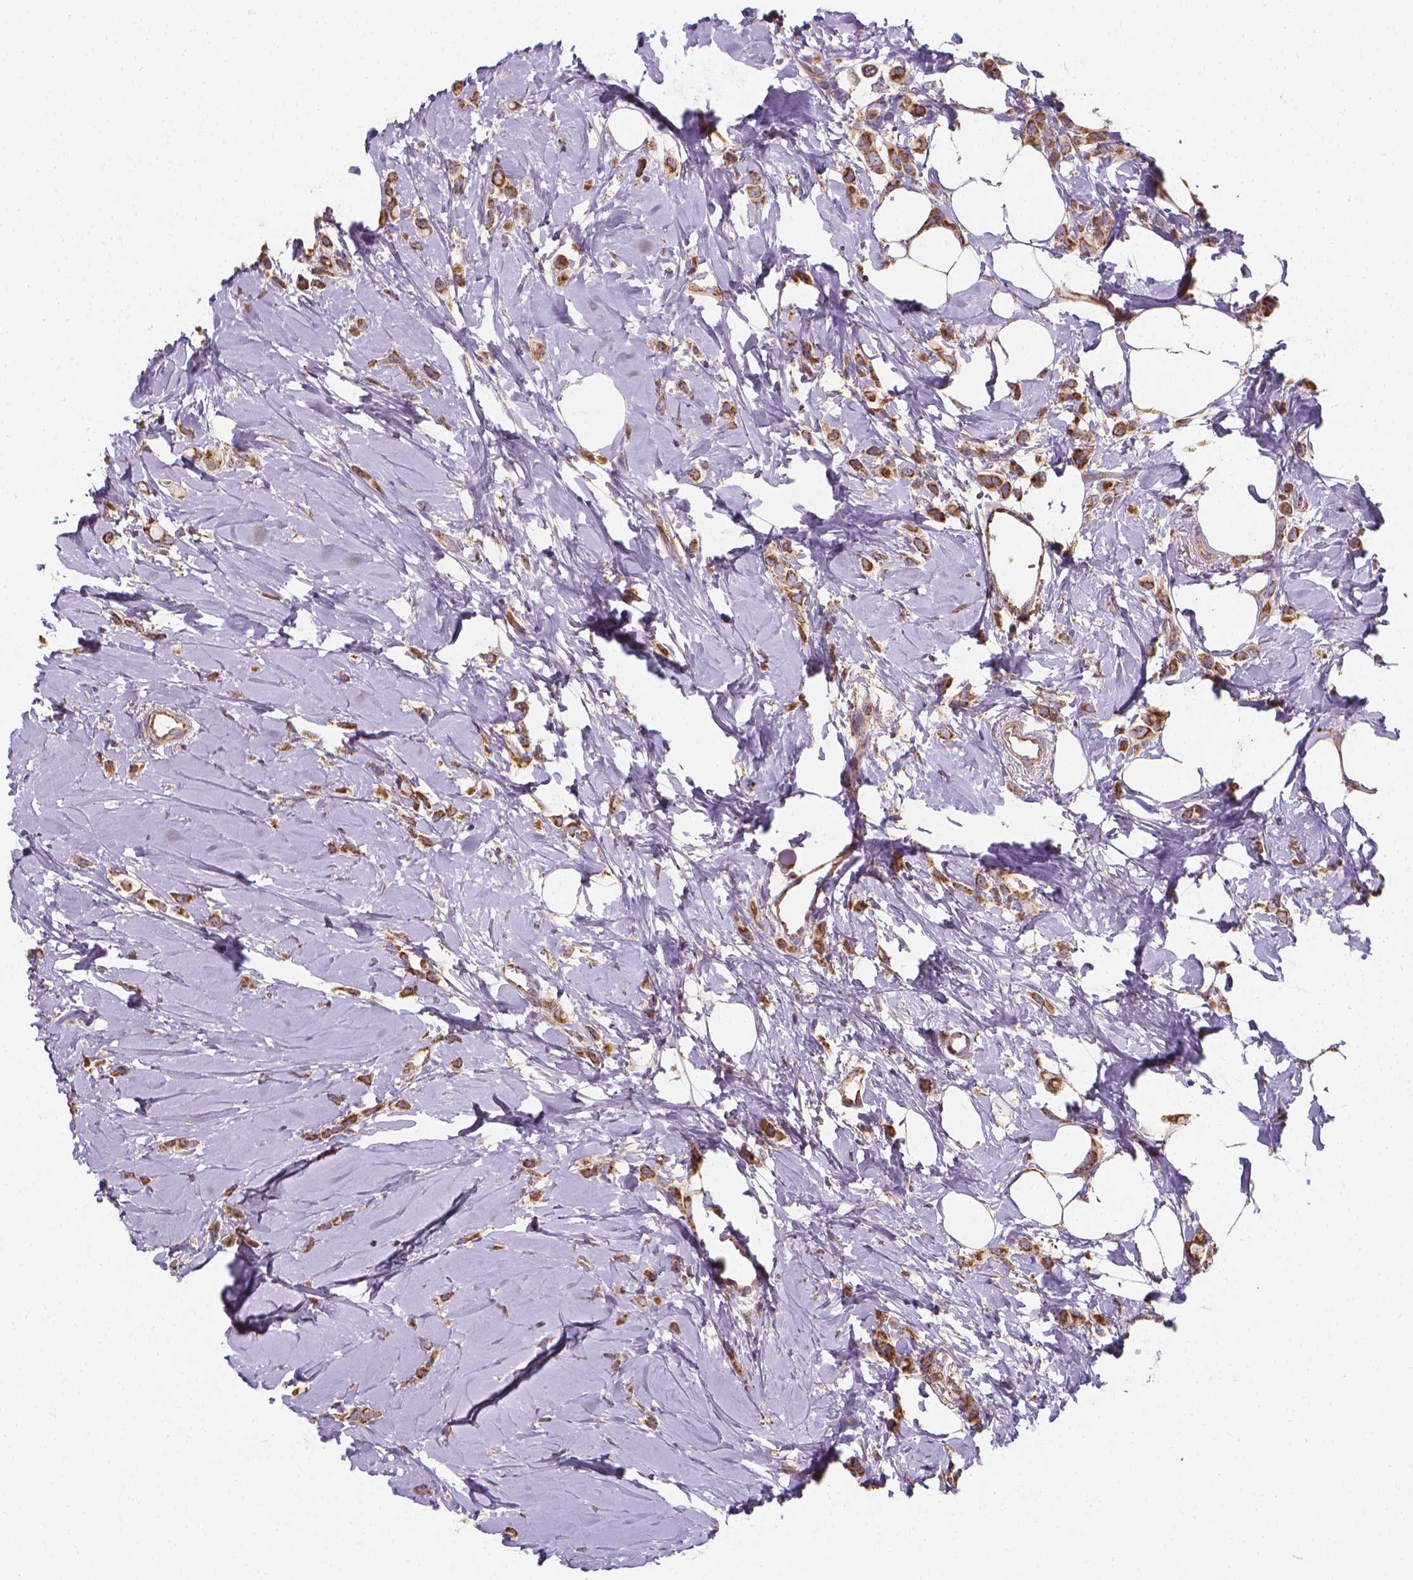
{"staining": {"intensity": "moderate", "quantity": ">75%", "location": "cytoplasmic/membranous"}, "tissue": "breast cancer", "cell_type": "Tumor cells", "image_type": "cancer", "snomed": [{"axis": "morphology", "description": "Lobular carcinoma"}, {"axis": "topography", "description": "Breast"}], "caption": "Tumor cells reveal medium levels of moderate cytoplasmic/membranous positivity in approximately >75% of cells in breast lobular carcinoma.", "gene": "SNCAIP", "patient": {"sex": "female", "age": 66}}